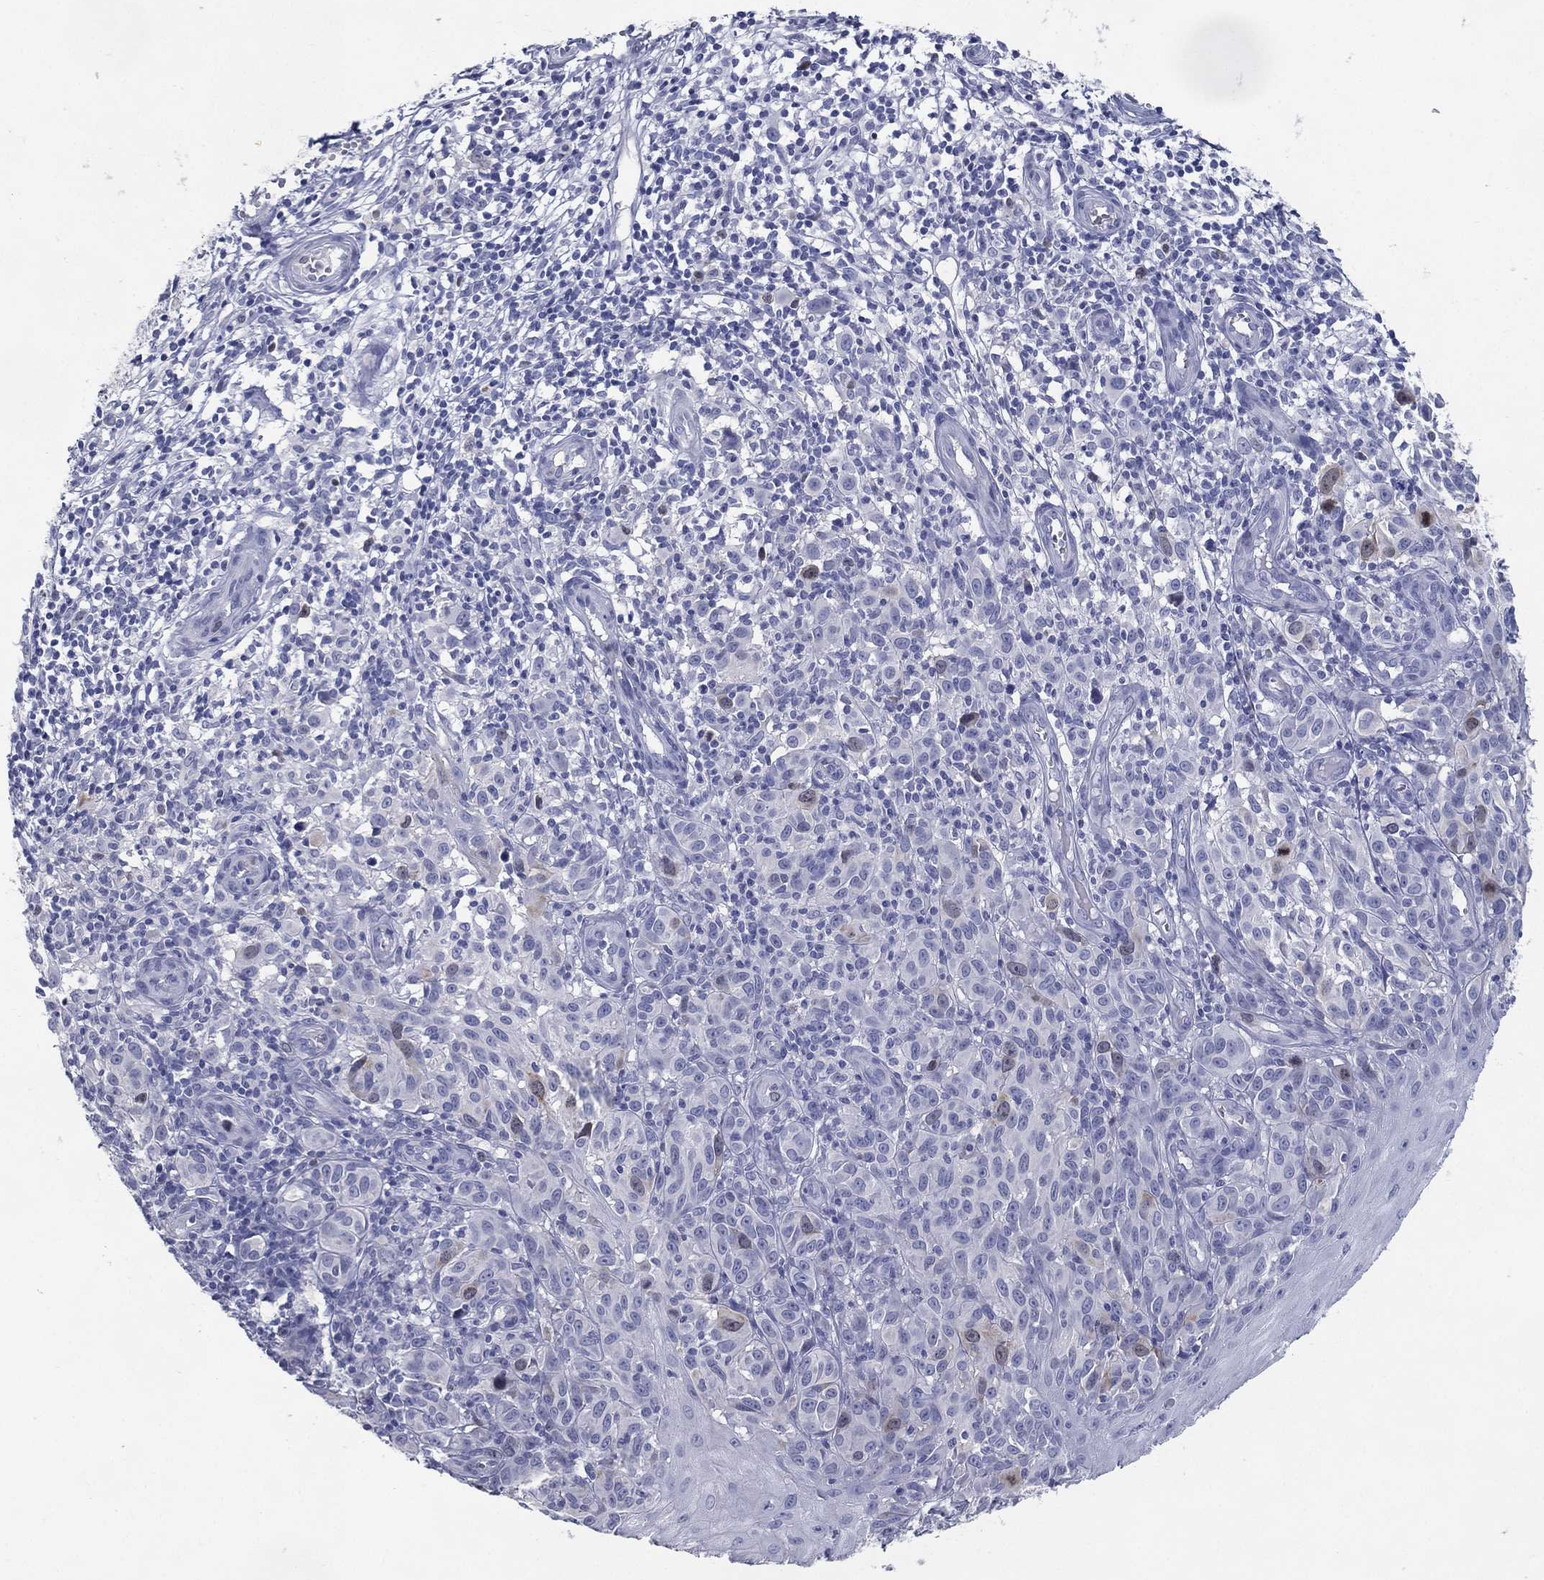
{"staining": {"intensity": "negative", "quantity": "none", "location": "none"}, "tissue": "melanoma", "cell_type": "Tumor cells", "image_type": "cancer", "snomed": [{"axis": "morphology", "description": "Malignant melanoma, NOS"}, {"axis": "topography", "description": "Skin"}], "caption": "This is an IHC histopathology image of malignant melanoma. There is no positivity in tumor cells.", "gene": "KIF2C", "patient": {"sex": "female", "age": 53}}